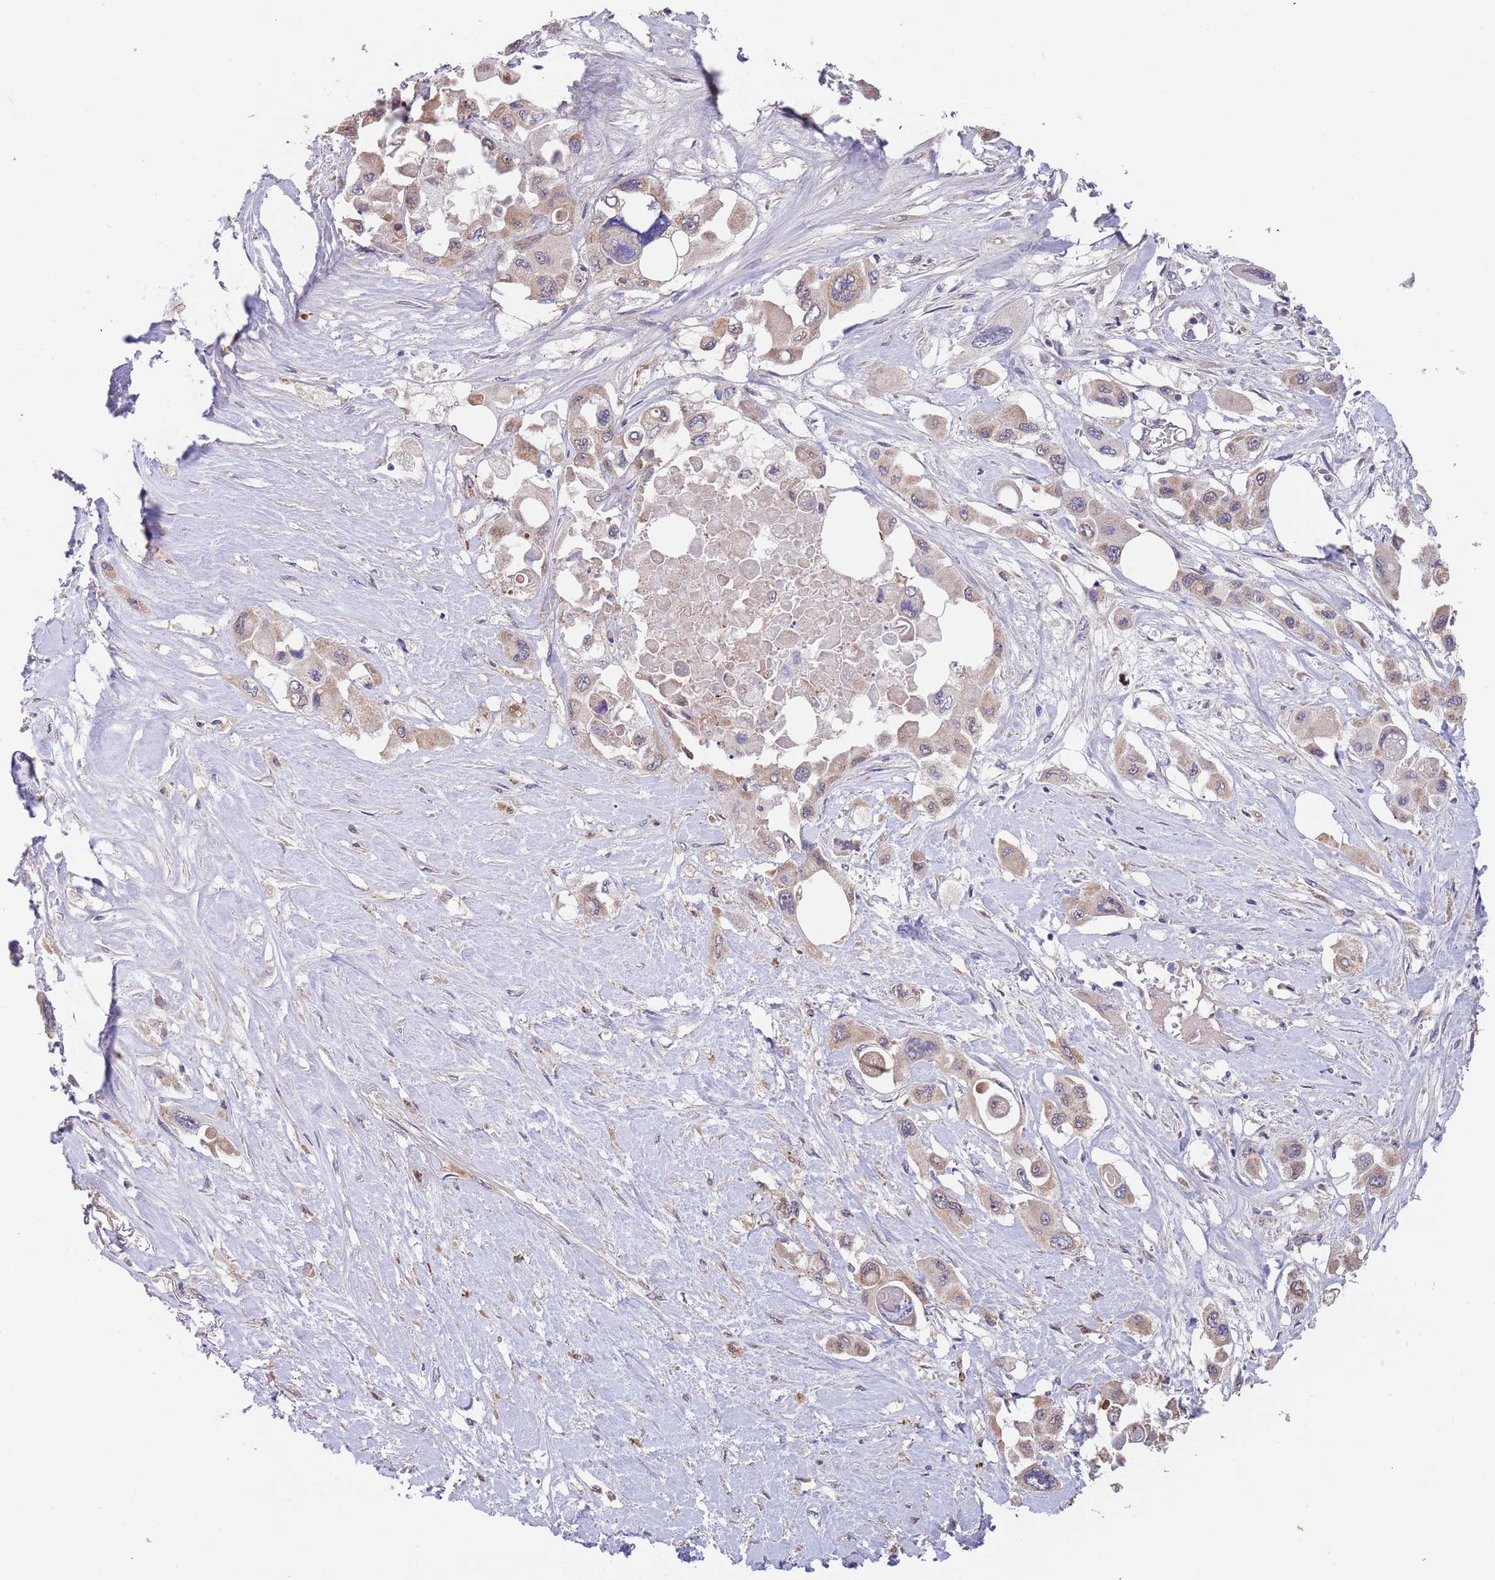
{"staining": {"intensity": "weak", "quantity": ">75%", "location": "cytoplasmic/membranous"}, "tissue": "pancreatic cancer", "cell_type": "Tumor cells", "image_type": "cancer", "snomed": [{"axis": "morphology", "description": "Adenocarcinoma, NOS"}, {"axis": "topography", "description": "Pancreas"}], "caption": "Weak cytoplasmic/membranous protein staining is identified in approximately >75% of tumor cells in pancreatic cancer. (Brightfield microscopy of DAB IHC at high magnification).", "gene": "TMEM64", "patient": {"sex": "male", "age": 92}}